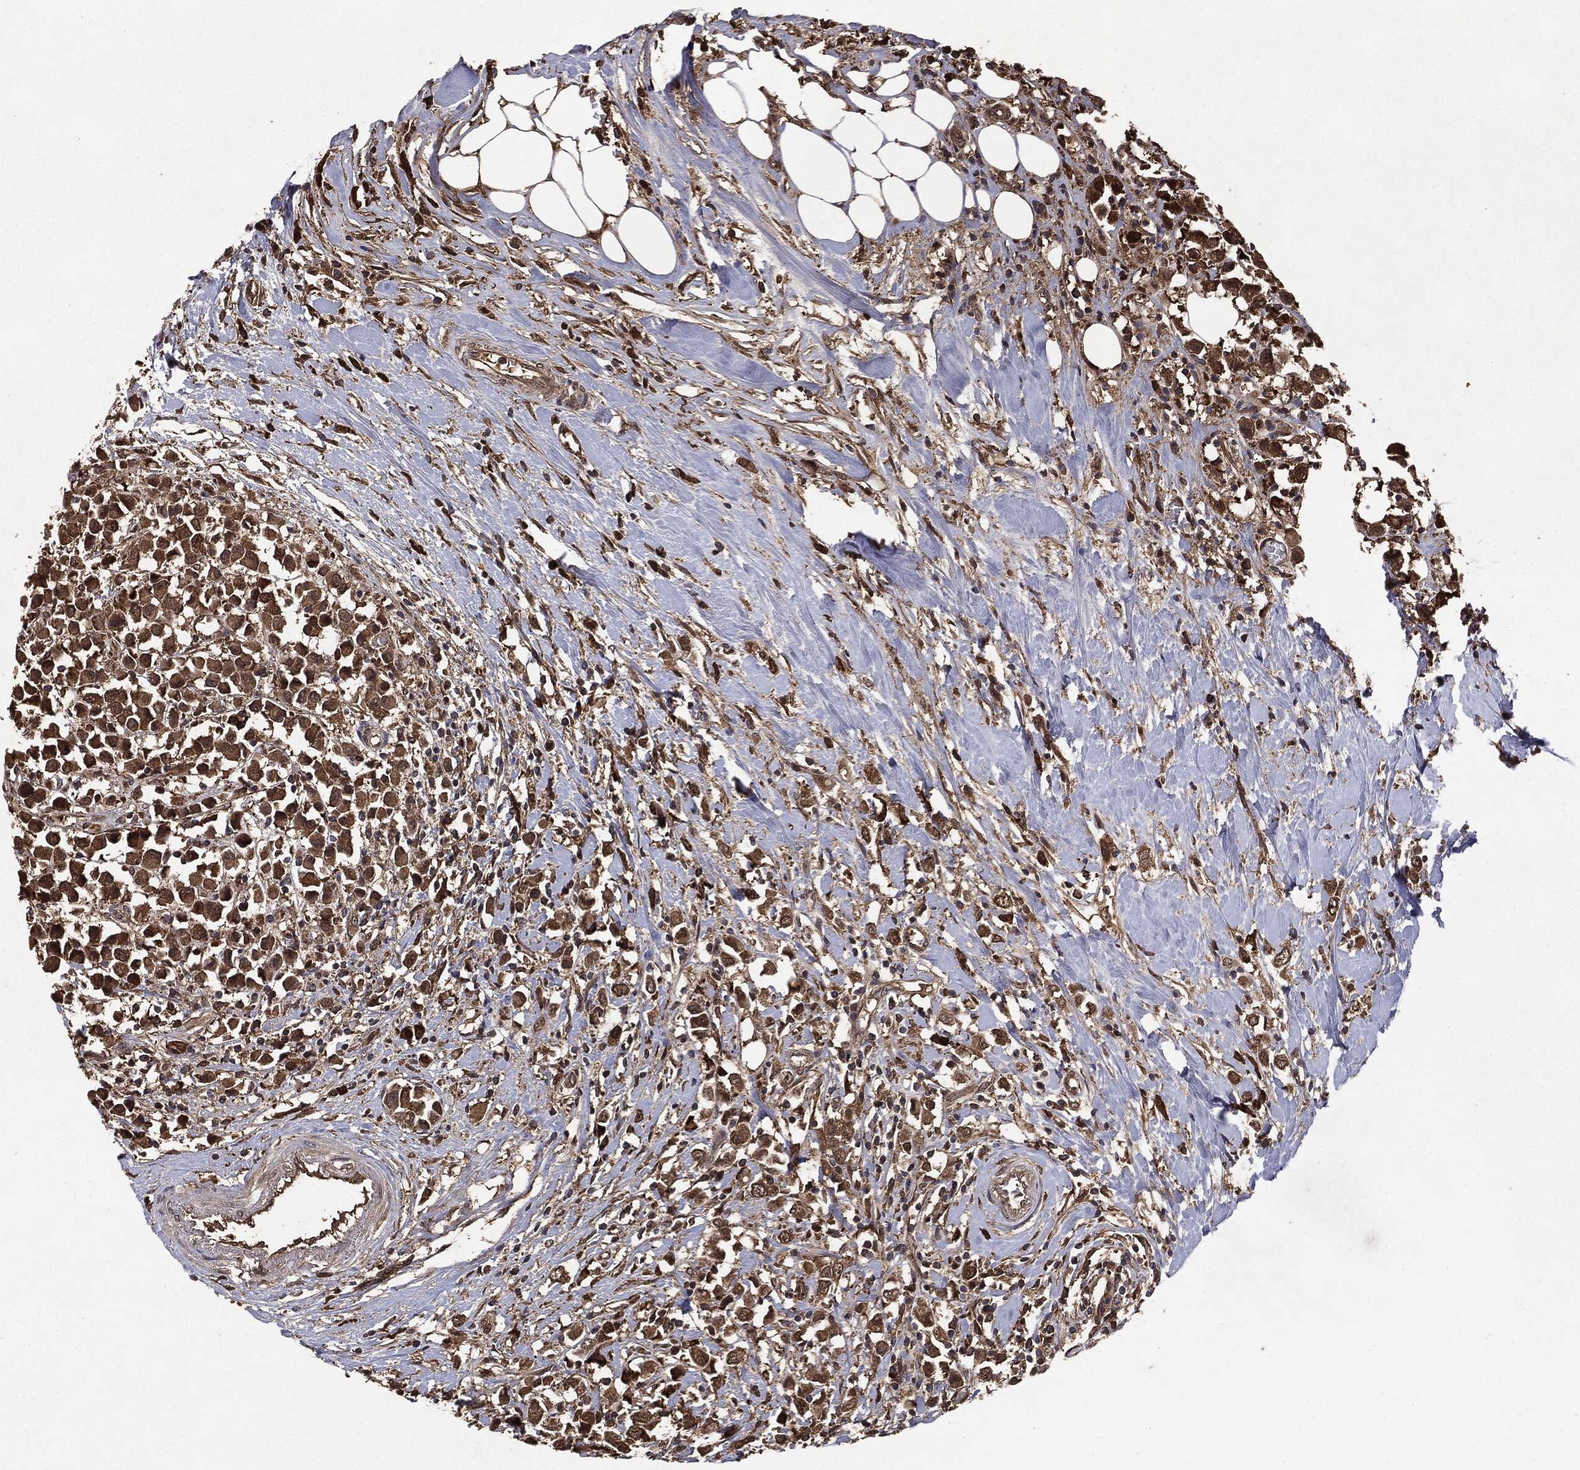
{"staining": {"intensity": "strong", "quantity": ">75%", "location": "cytoplasmic/membranous"}, "tissue": "breast cancer", "cell_type": "Tumor cells", "image_type": "cancer", "snomed": [{"axis": "morphology", "description": "Duct carcinoma"}, {"axis": "topography", "description": "Breast"}], "caption": "High-magnification brightfield microscopy of breast cancer stained with DAB (brown) and counterstained with hematoxylin (blue). tumor cells exhibit strong cytoplasmic/membranous staining is present in approximately>75% of cells.", "gene": "NME1", "patient": {"sex": "female", "age": 61}}